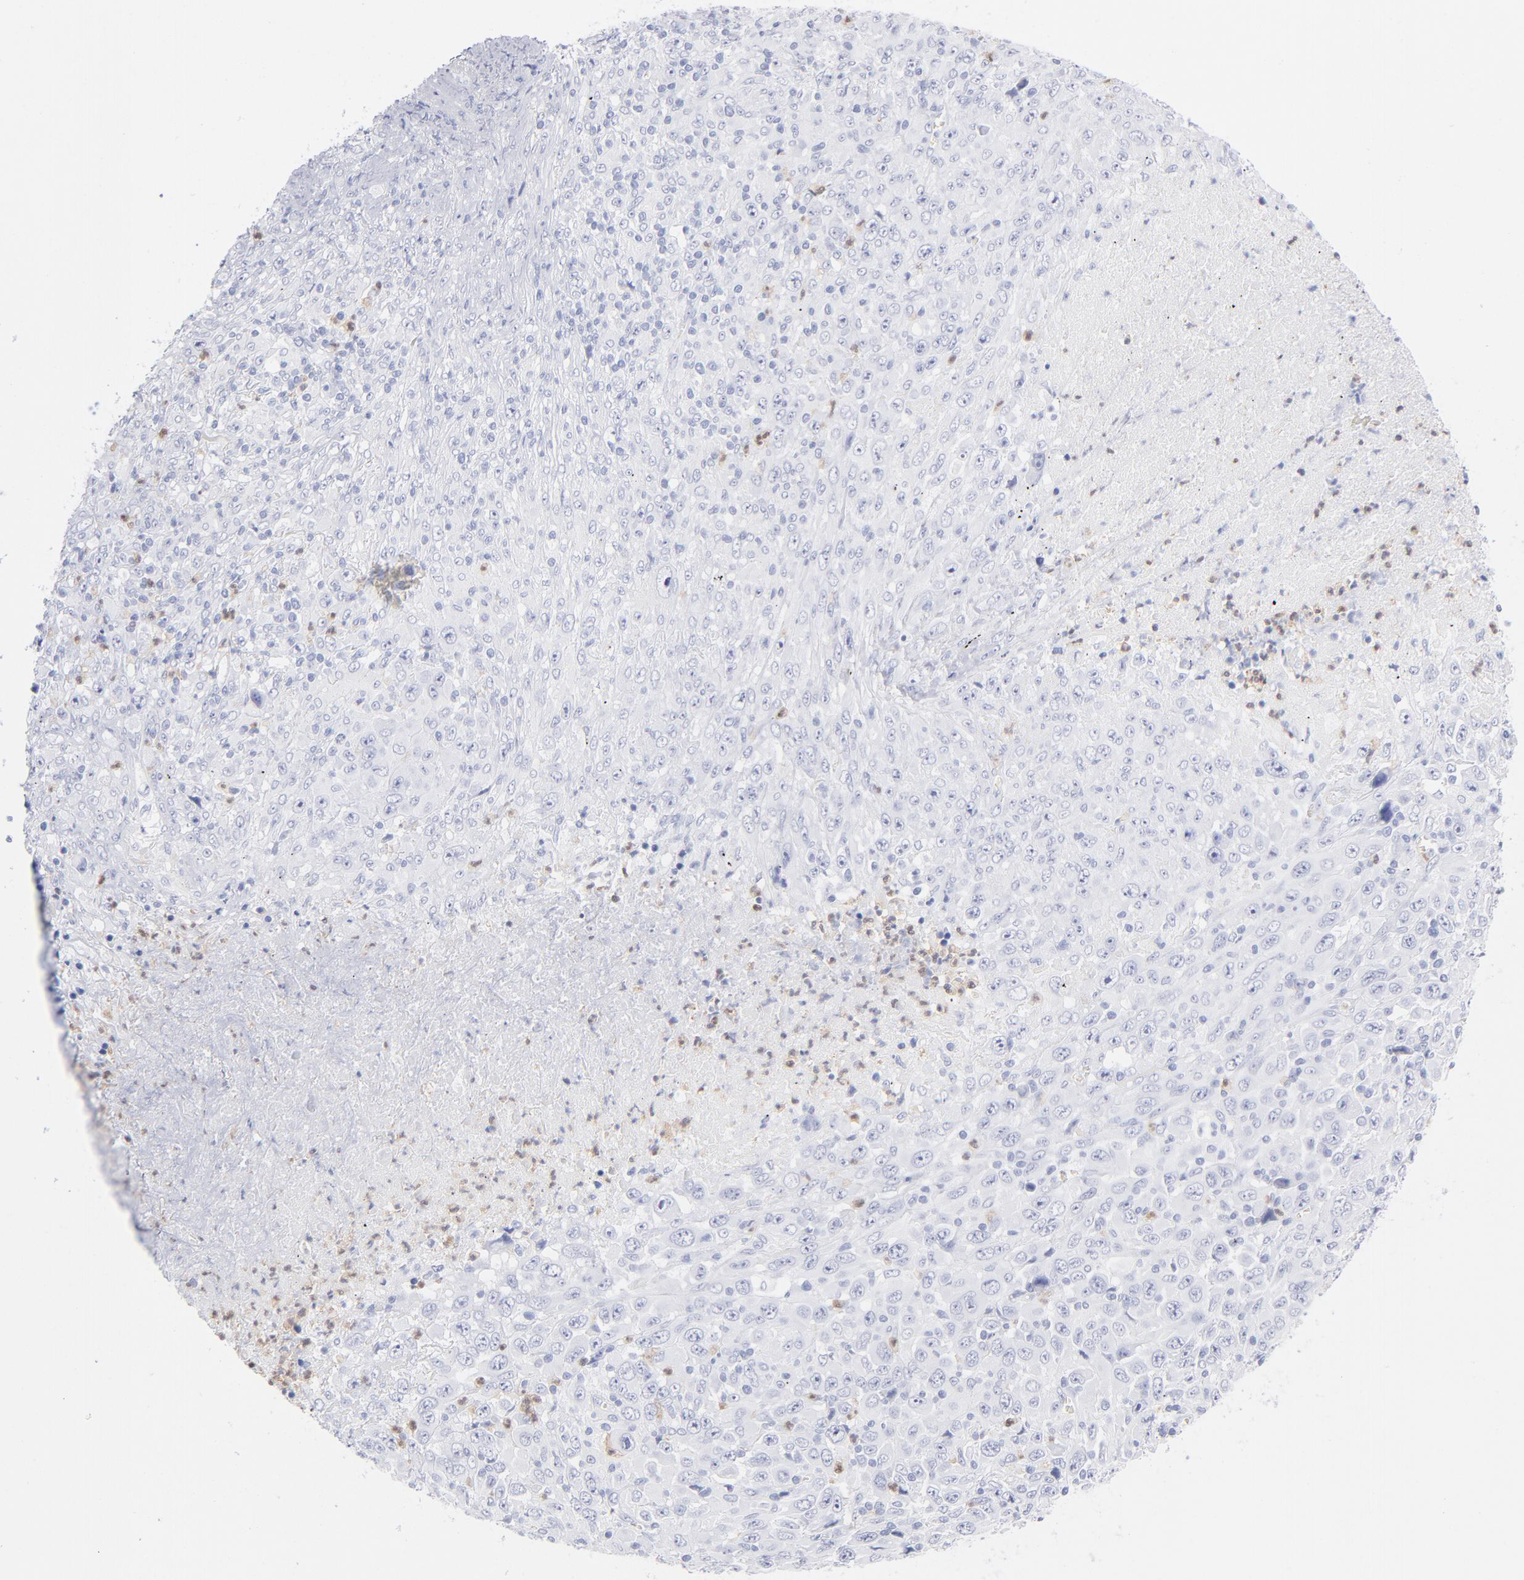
{"staining": {"intensity": "negative", "quantity": "none", "location": "none"}, "tissue": "melanoma", "cell_type": "Tumor cells", "image_type": "cancer", "snomed": [{"axis": "morphology", "description": "Malignant melanoma, Metastatic site"}, {"axis": "topography", "description": "Skin"}], "caption": "Photomicrograph shows no protein staining in tumor cells of malignant melanoma (metastatic site) tissue.", "gene": "ARG1", "patient": {"sex": "female", "age": 56}}